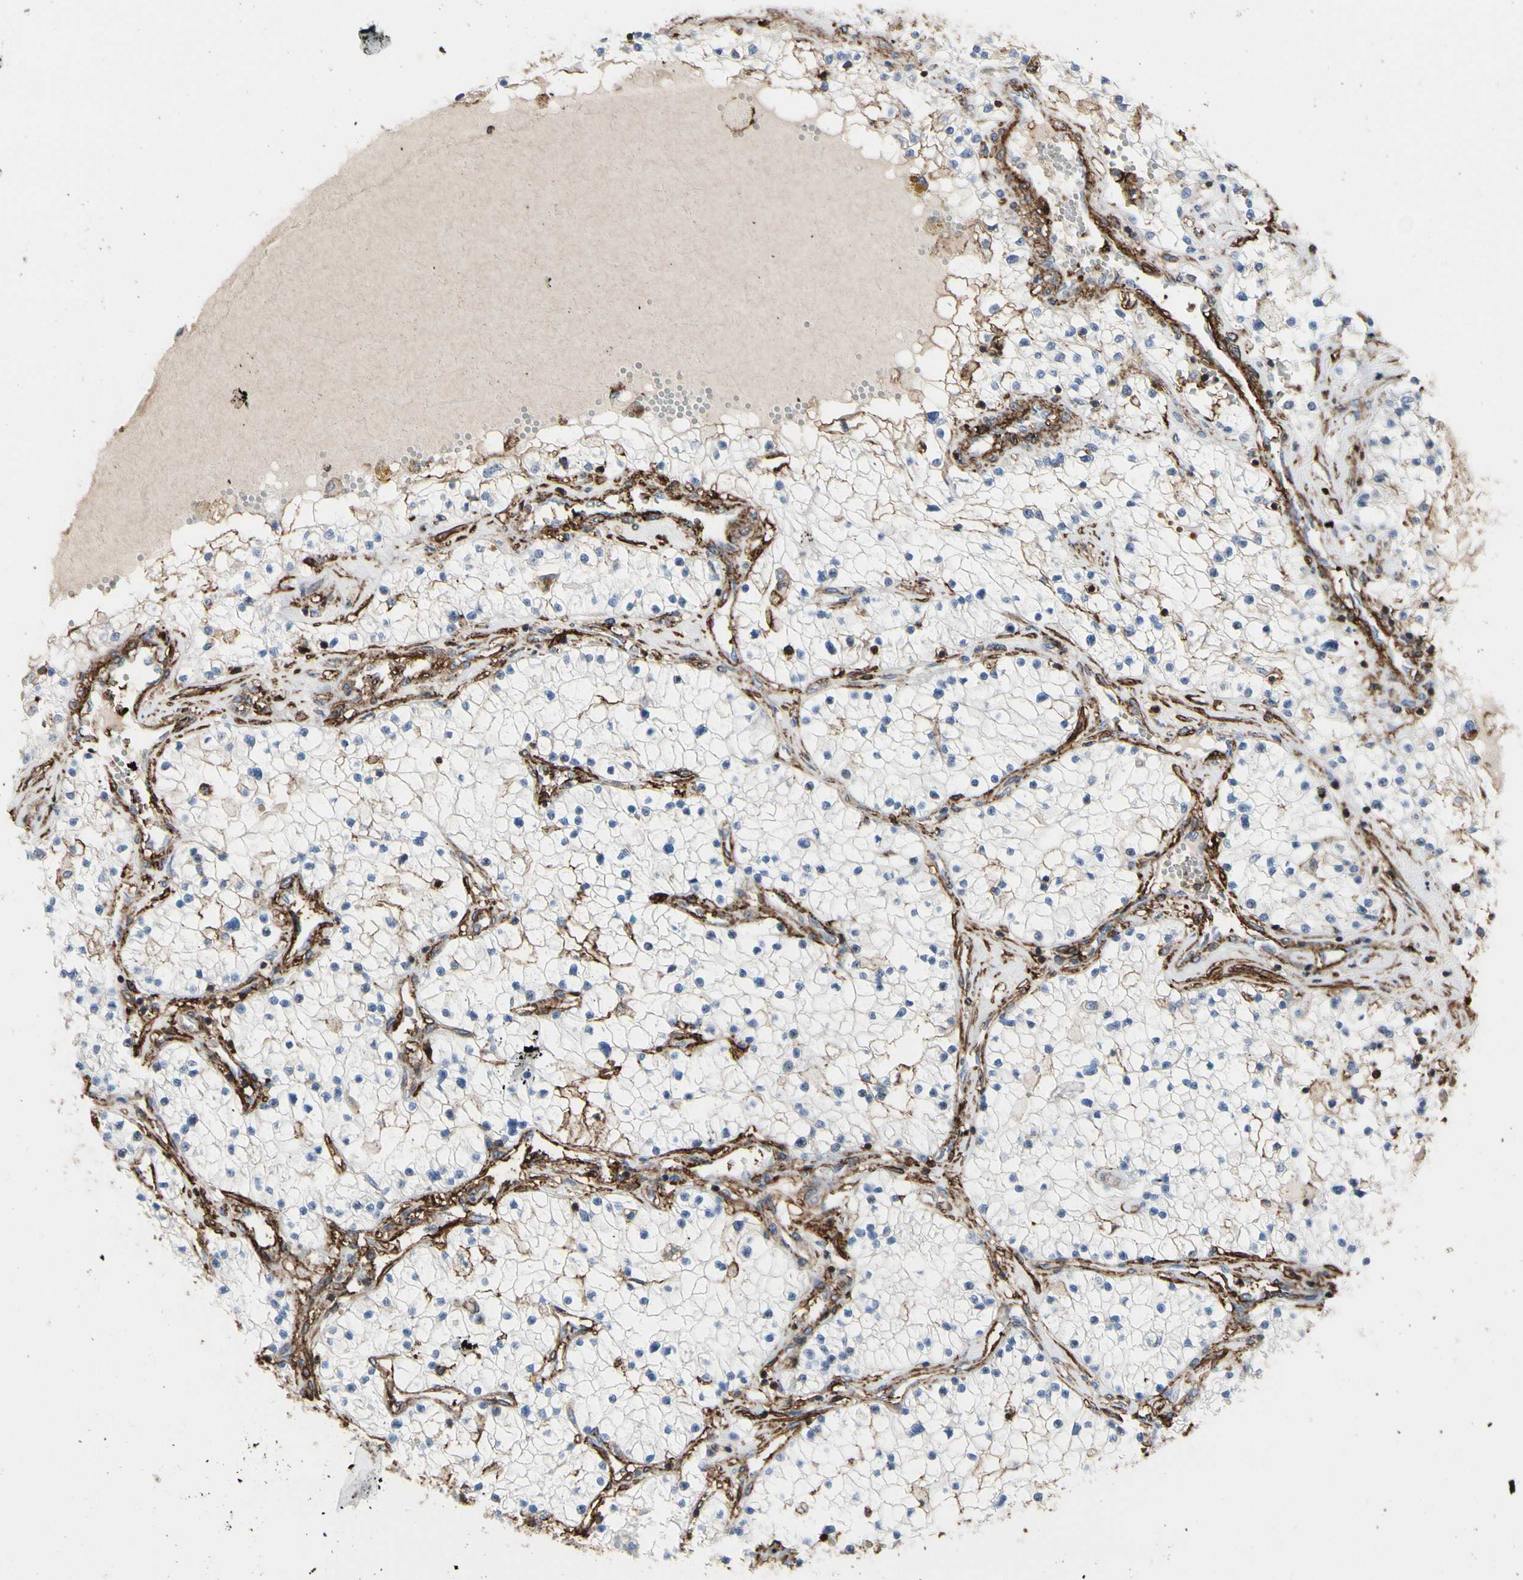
{"staining": {"intensity": "negative", "quantity": "none", "location": "none"}, "tissue": "renal cancer", "cell_type": "Tumor cells", "image_type": "cancer", "snomed": [{"axis": "morphology", "description": "Adenocarcinoma, NOS"}, {"axis": "topography", "description": "Kidney"}], "caption": "High power microscopy image of an IHC image of renal cancer, revealing no significant expression in tumor cells. The staining is performed using DAB brown chromogen with nuclei counter-stained in using hematoxylin.", "gene": "ANXA6", "patient": {"sex": "male", "age": 68}}